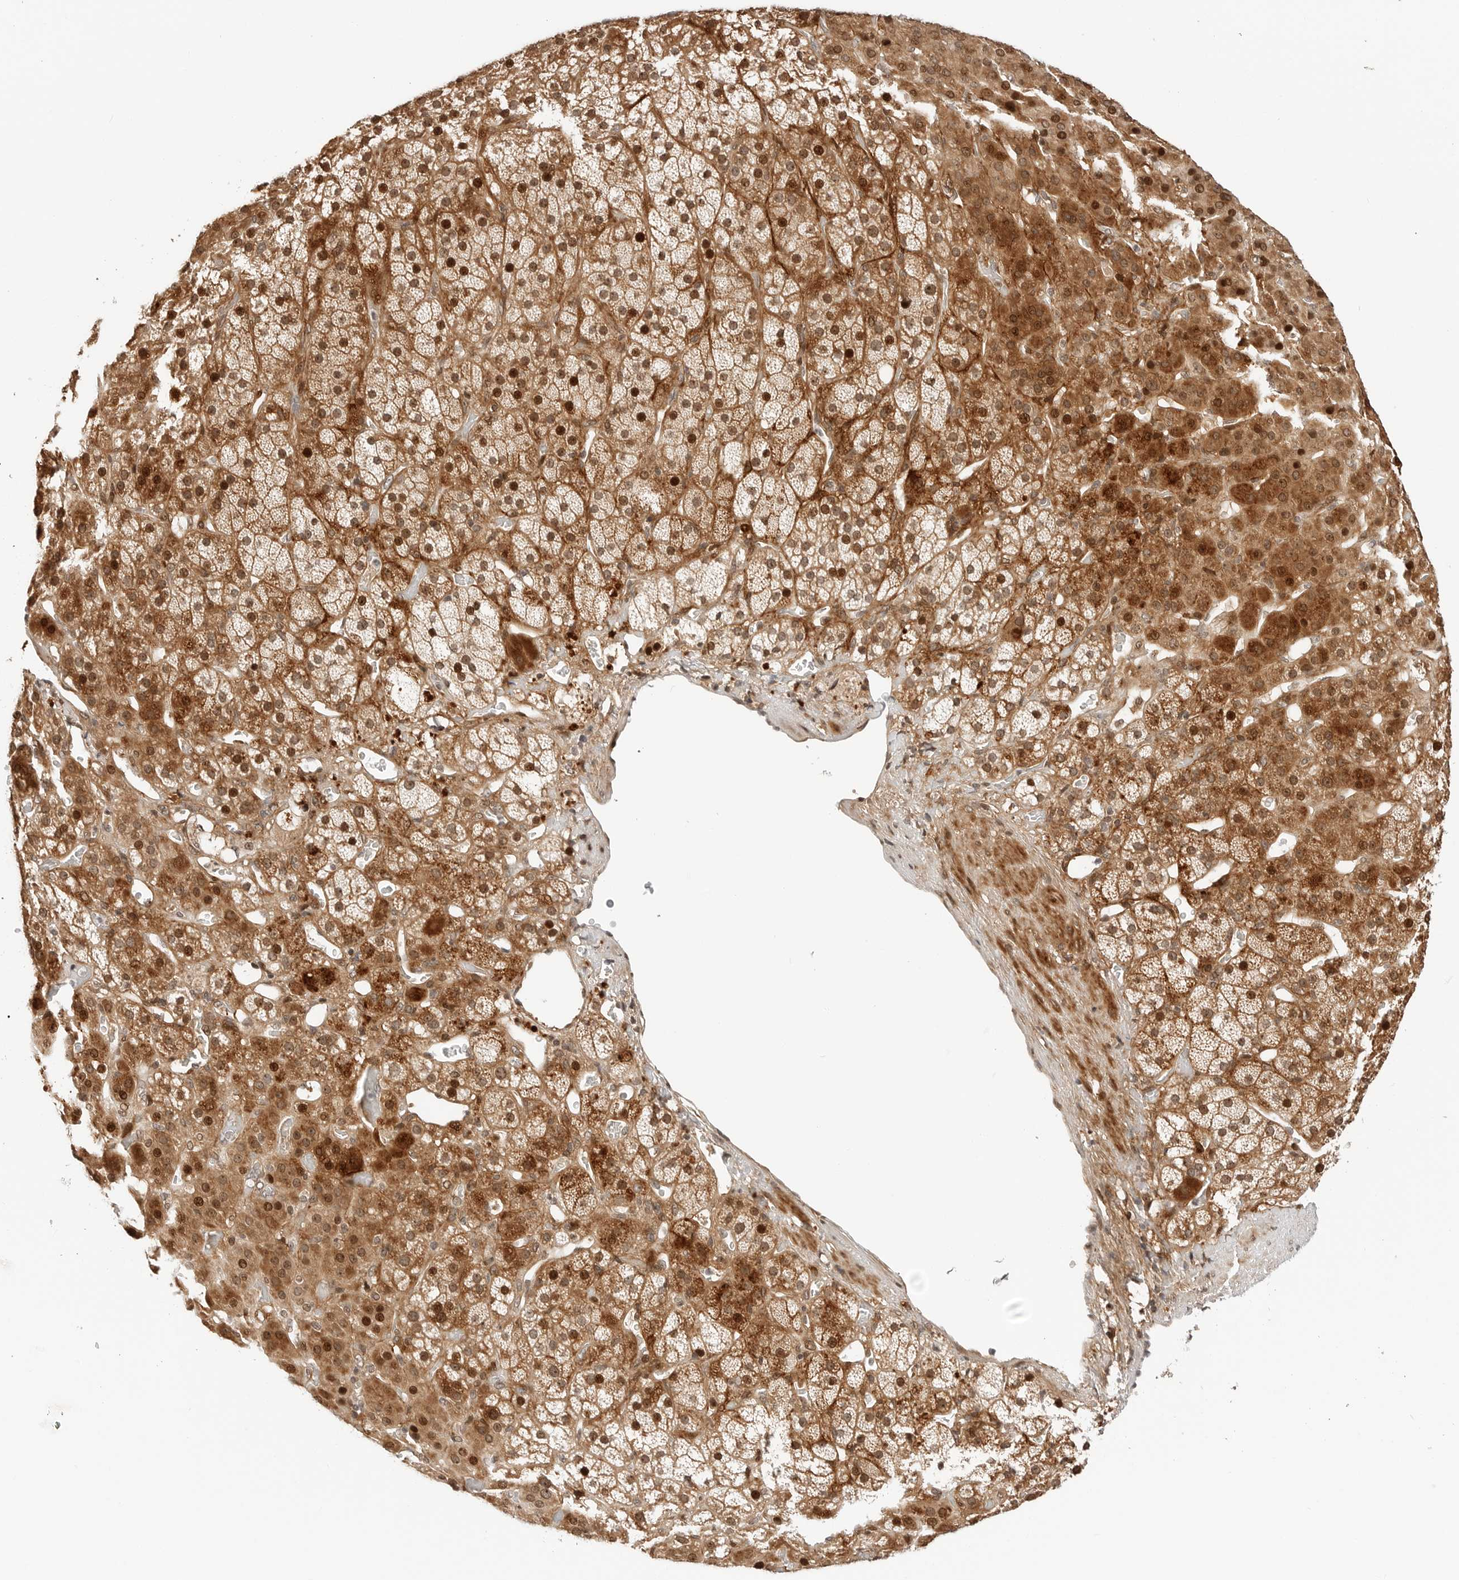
{"staining": {"intensity": "strong", "quantity": ">75%", "location": "cytoplasmic/membranous,nuclear"}, "tissue": "adrenal gland", "cell_type": "Glandular cells", "image_type": "normal", "snomed": [{"axis": "morphology", "description": "Normal tissue, NOS"}, {"axis": "topography", "description": "Adrenal gland"}], "caption": "A brown stain shows strong cytoplasmic/membranous,nuclear expression of a protein in glandular cells of benign human adrenal gland. The staining was performed using DAB to visualize the protein expression in brown, while the nuclei were stained in blue with hematoxylin (Magnification: 20x).", "gene": "GEM", "patient": {"sex": "male", "age": 57}}